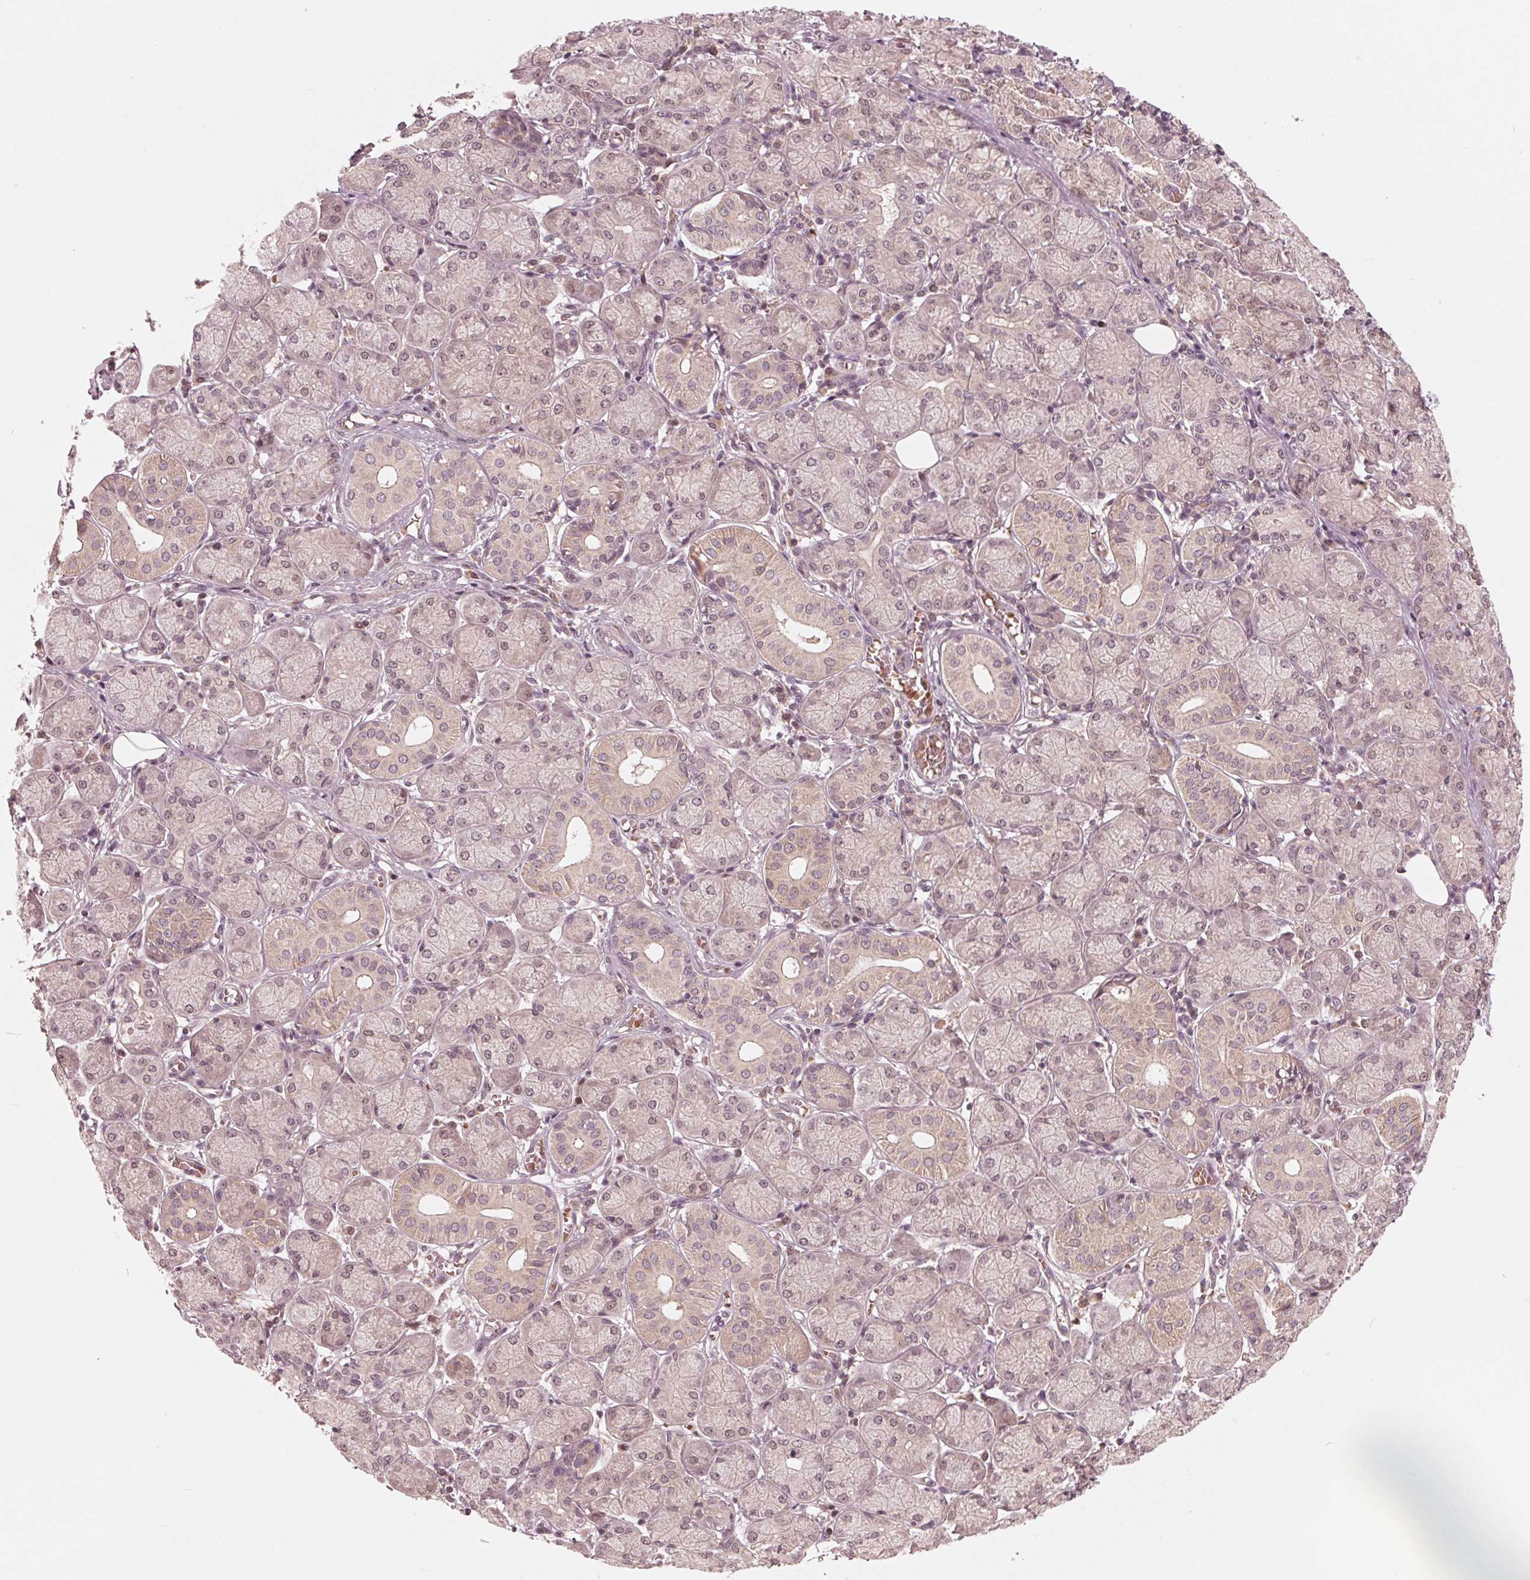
{"staining": {"intensity": "weak", "quantity": "25%-75%", "location": "cytoplasmic/membranous,nuclear"}, "tissue": "salivary gland", "cell_type": "Glandular cells", "image_type": "normal", "snomed": [{"axis": "morphology", "description": "Normal tissue, NOS"}, {"axis": "topography", "description": "Salivary gland"}, {"axis": "topography", "description": "Peripheral nerve tissue"}], "caption": "Protein analysis of benign salivary gland exhibits weak cytoplasmic/membranous,nuclear positivity in approximately 25%-75% of glandular cells. (DAB = brown stain, brightfield microscopy at high magnification).", "gene": "UBALD1", "patient": {"sex": "female", "age": 24}}